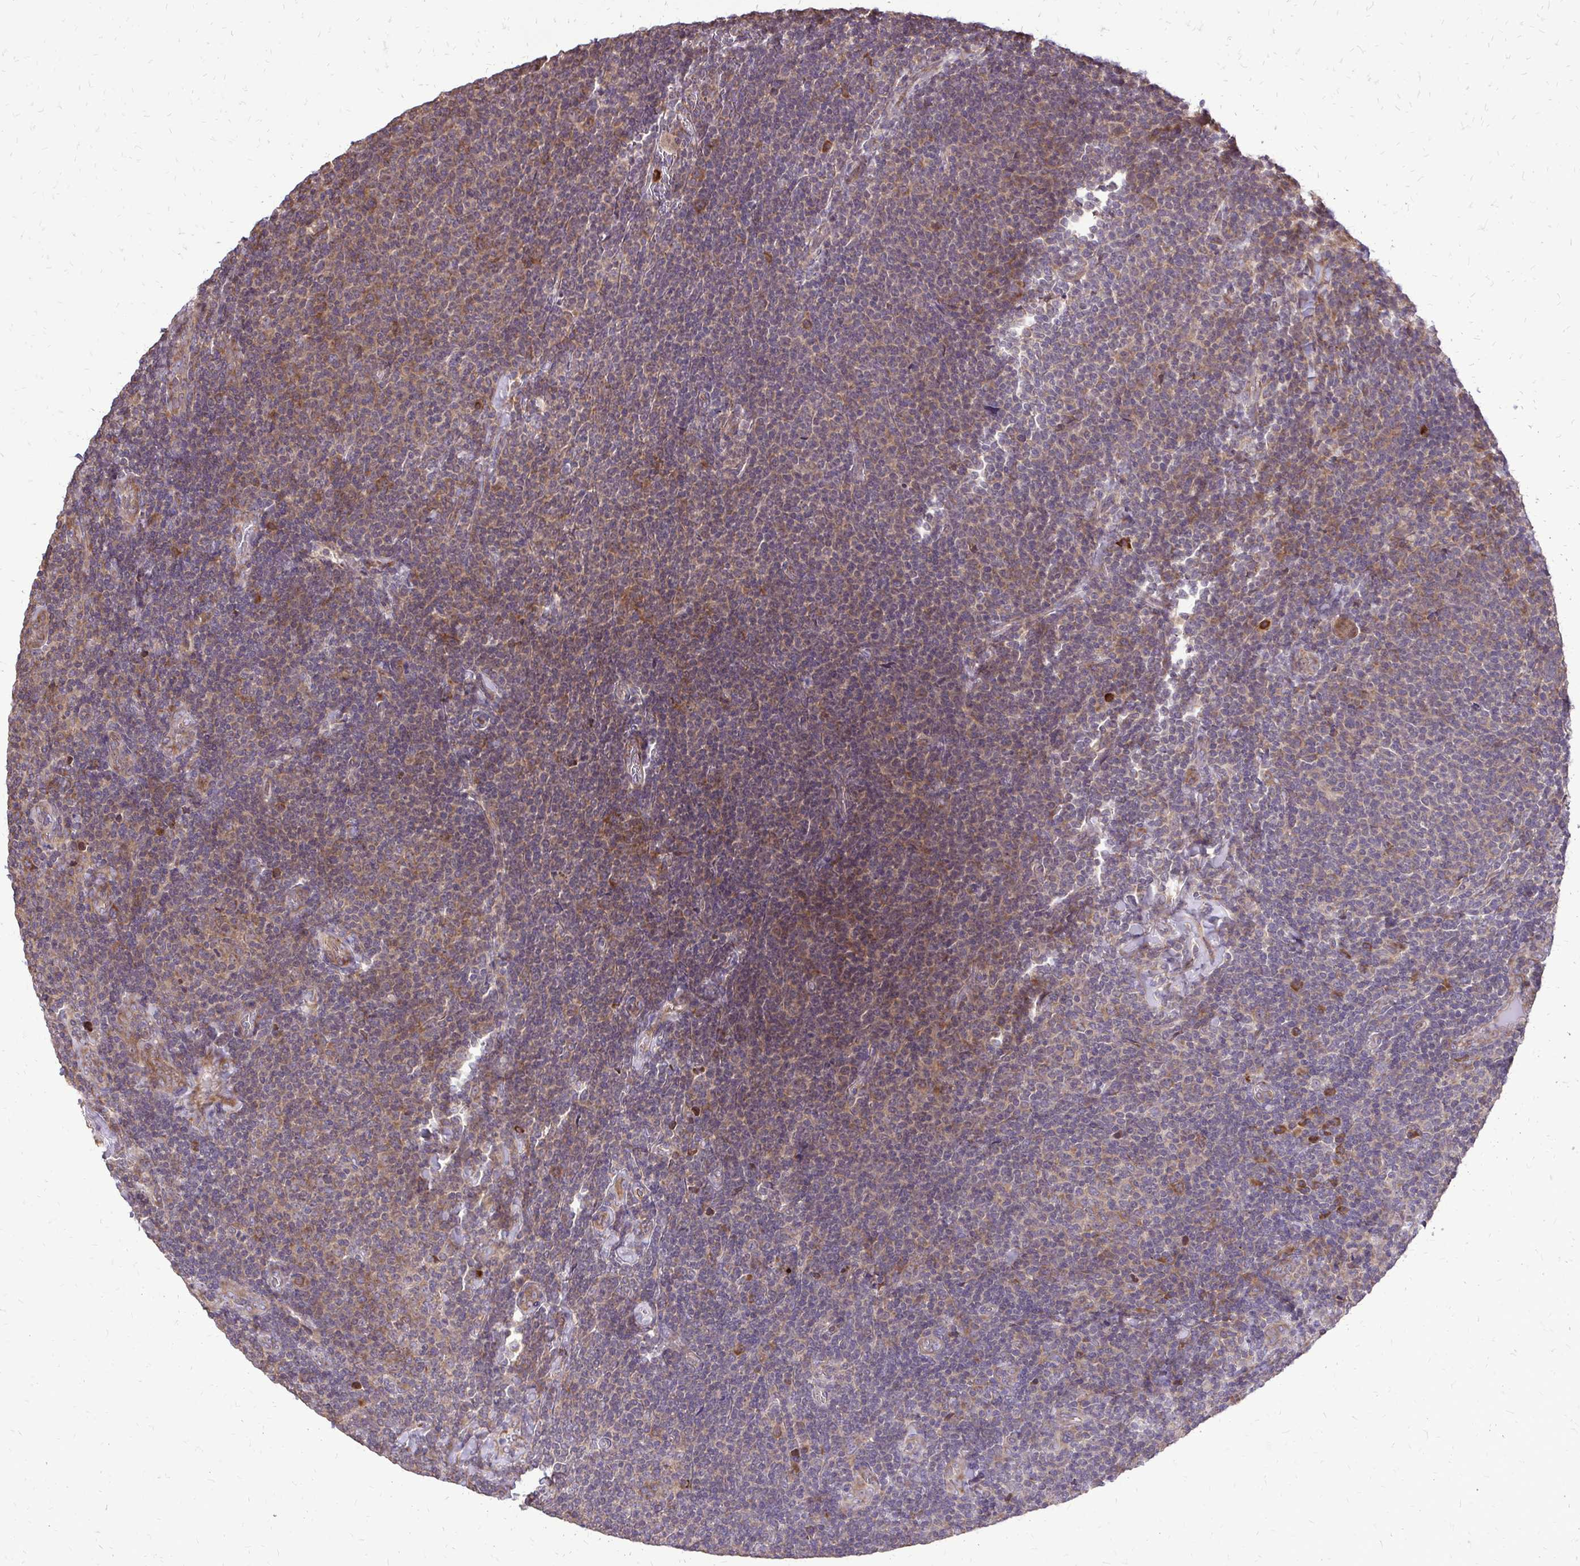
{"staining": {"intensity": "weak", "quantity": "25%-75%", "location": "cytoplasmic/membranous"}, "tissue": "lymphoma", "cell_type": "Tumor cells", "image_type": "cancer", "snomed": [{"axis": "morphology", "description": "Malignant lymphoma, non-Hodgkin's type, Low grade"}, {"axis": "topography", "description": "Lymph node"}], "caption": "Protein expression by immunohistochemistry shows weak cytoplasmic/membranous staining in approximately 25%-75% of tumor cells in low-grade malignant lymphoma, non-Hodgkin's type. (DAB (3,3'-diaminobenzidine) = brown stain, brightfield microscopy at high magnification).", "gene": "RPS3", "patient": {"sex": "male", "age": 52}}